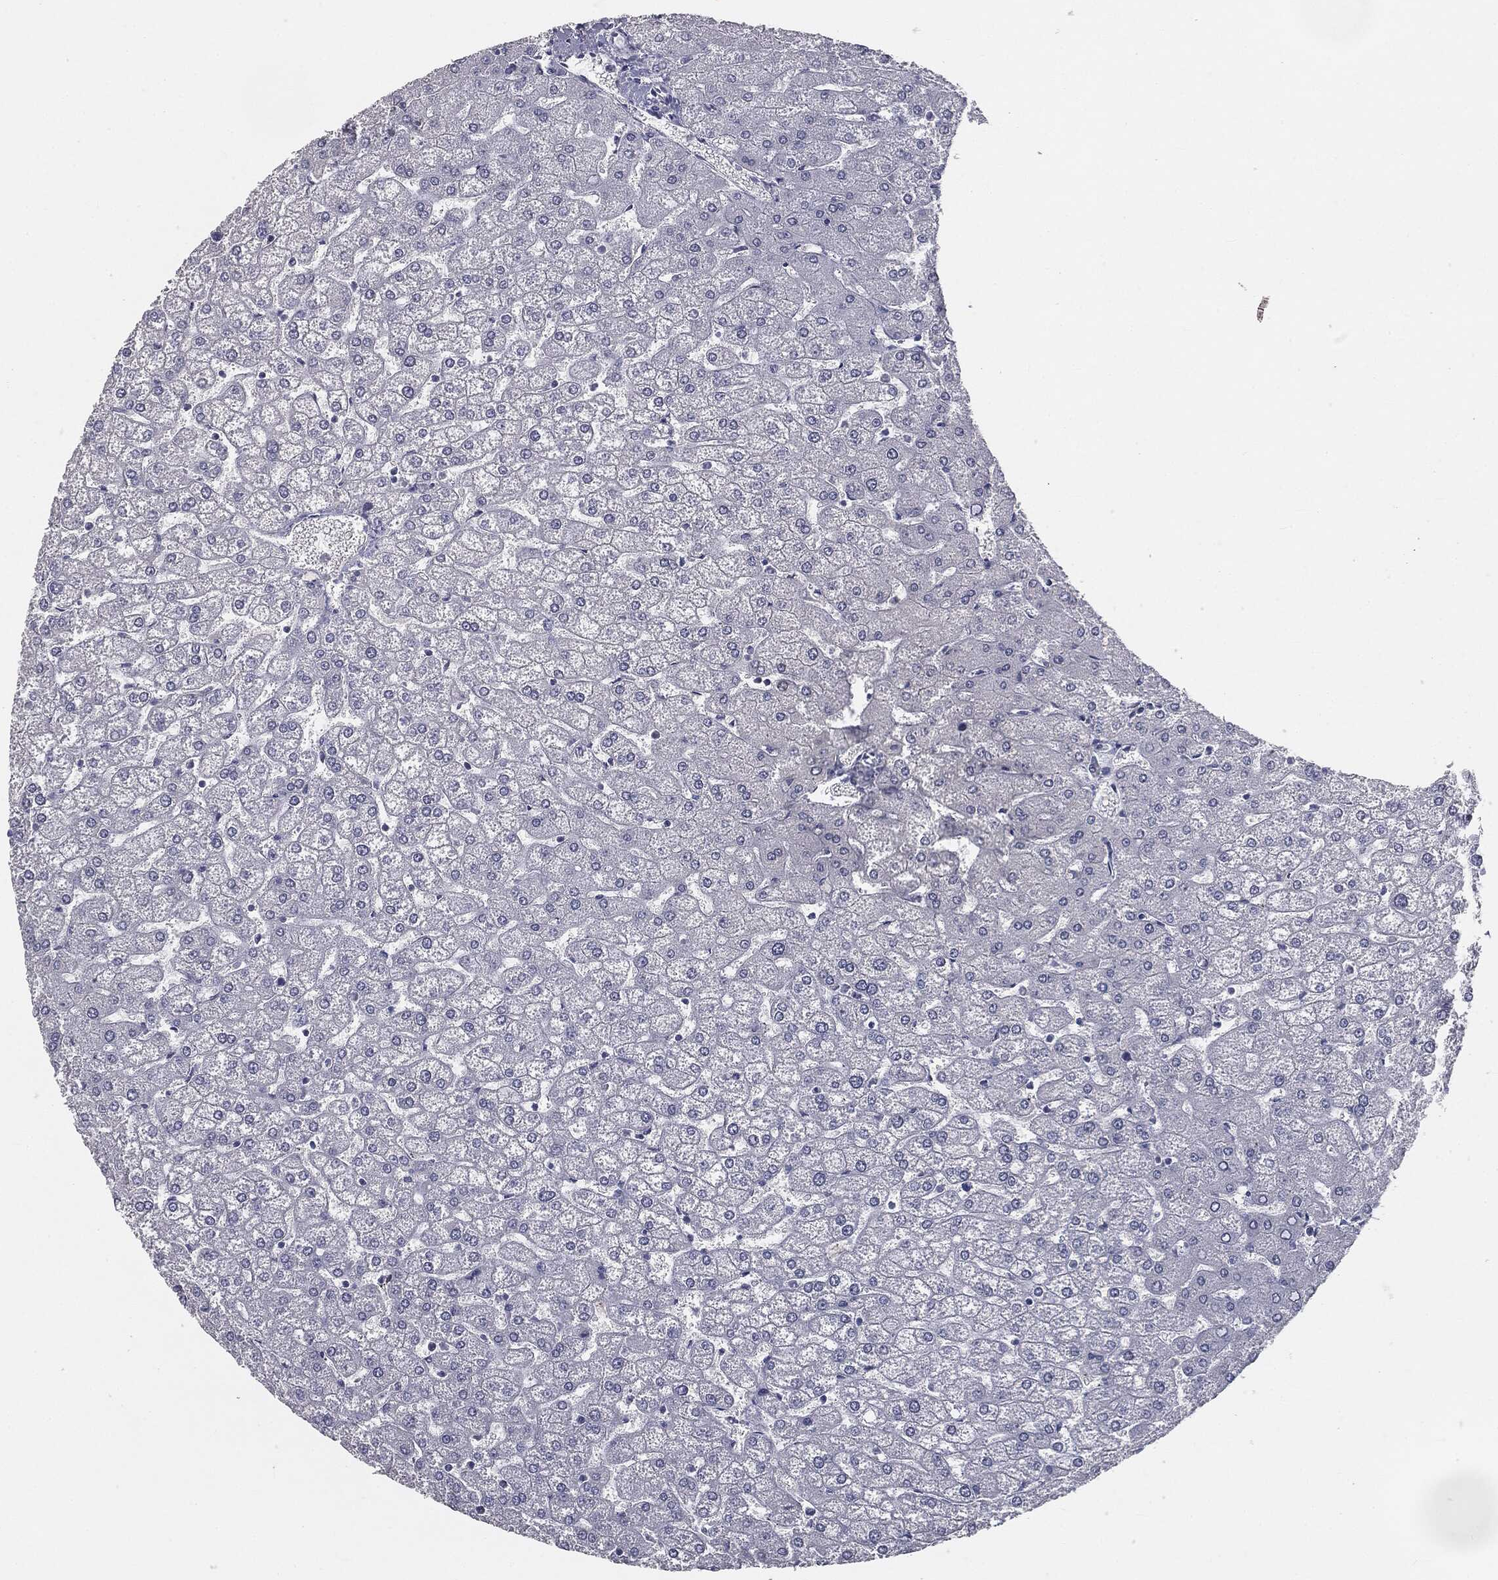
{"staining": {"intensity": "negative", "quantity": "none", "location": "none"}, "tissue": "liver", "cell_type": "Cholangiocytes", "image_type": "normal", "snomed": [{"axis": "morphology", "description": "Normal tissue, NOS"}, {"axis": "topography", "description": "Liver"}], "caption": "Liver was stained to show a protein in brown. There is no significant positivity in cholangiocytes. (Brightfield microscopy of DAB (3,3'-diaminobenzidine) immunohistochemistry (IHC) at high magnification).", "gene": "PRAME", "patient": {"sex": "female", "age": 32}}